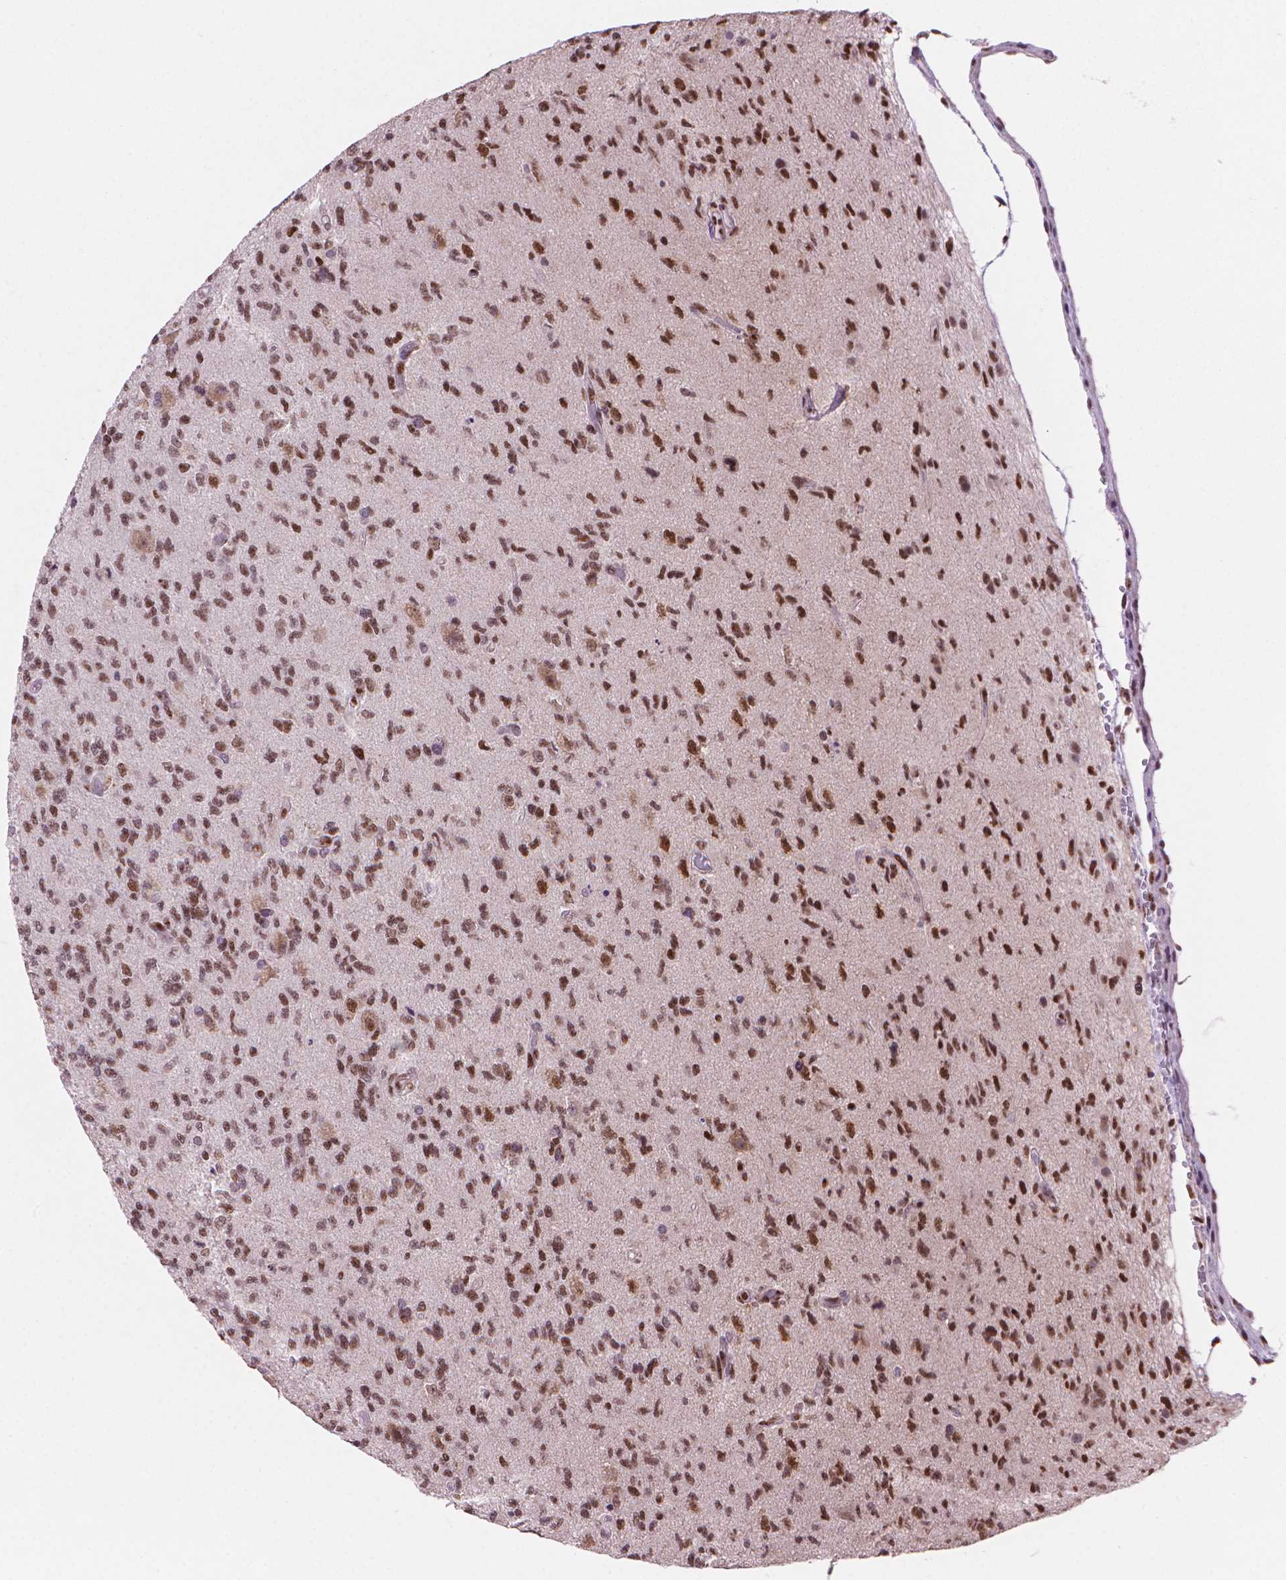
{"staining": {"intensity": "moderate", "quantity": ">75%", "location": "nuclear"}, "tissue": "glioma", "cell_type": "Tumor cells", "image_type": "cancer", "snomed": [{"axis": "morphology", "description": "Glioma, malignant, High grade"}, {"axis": "topography", "description": "Brain"}], "caption": "The micrograph exhibits staining of glioma, revealing moderate nuclear protein positivity (brown color) within tumor cells.", "gene": "UBN1", "patient": {"sex": "male", "age": 56}}